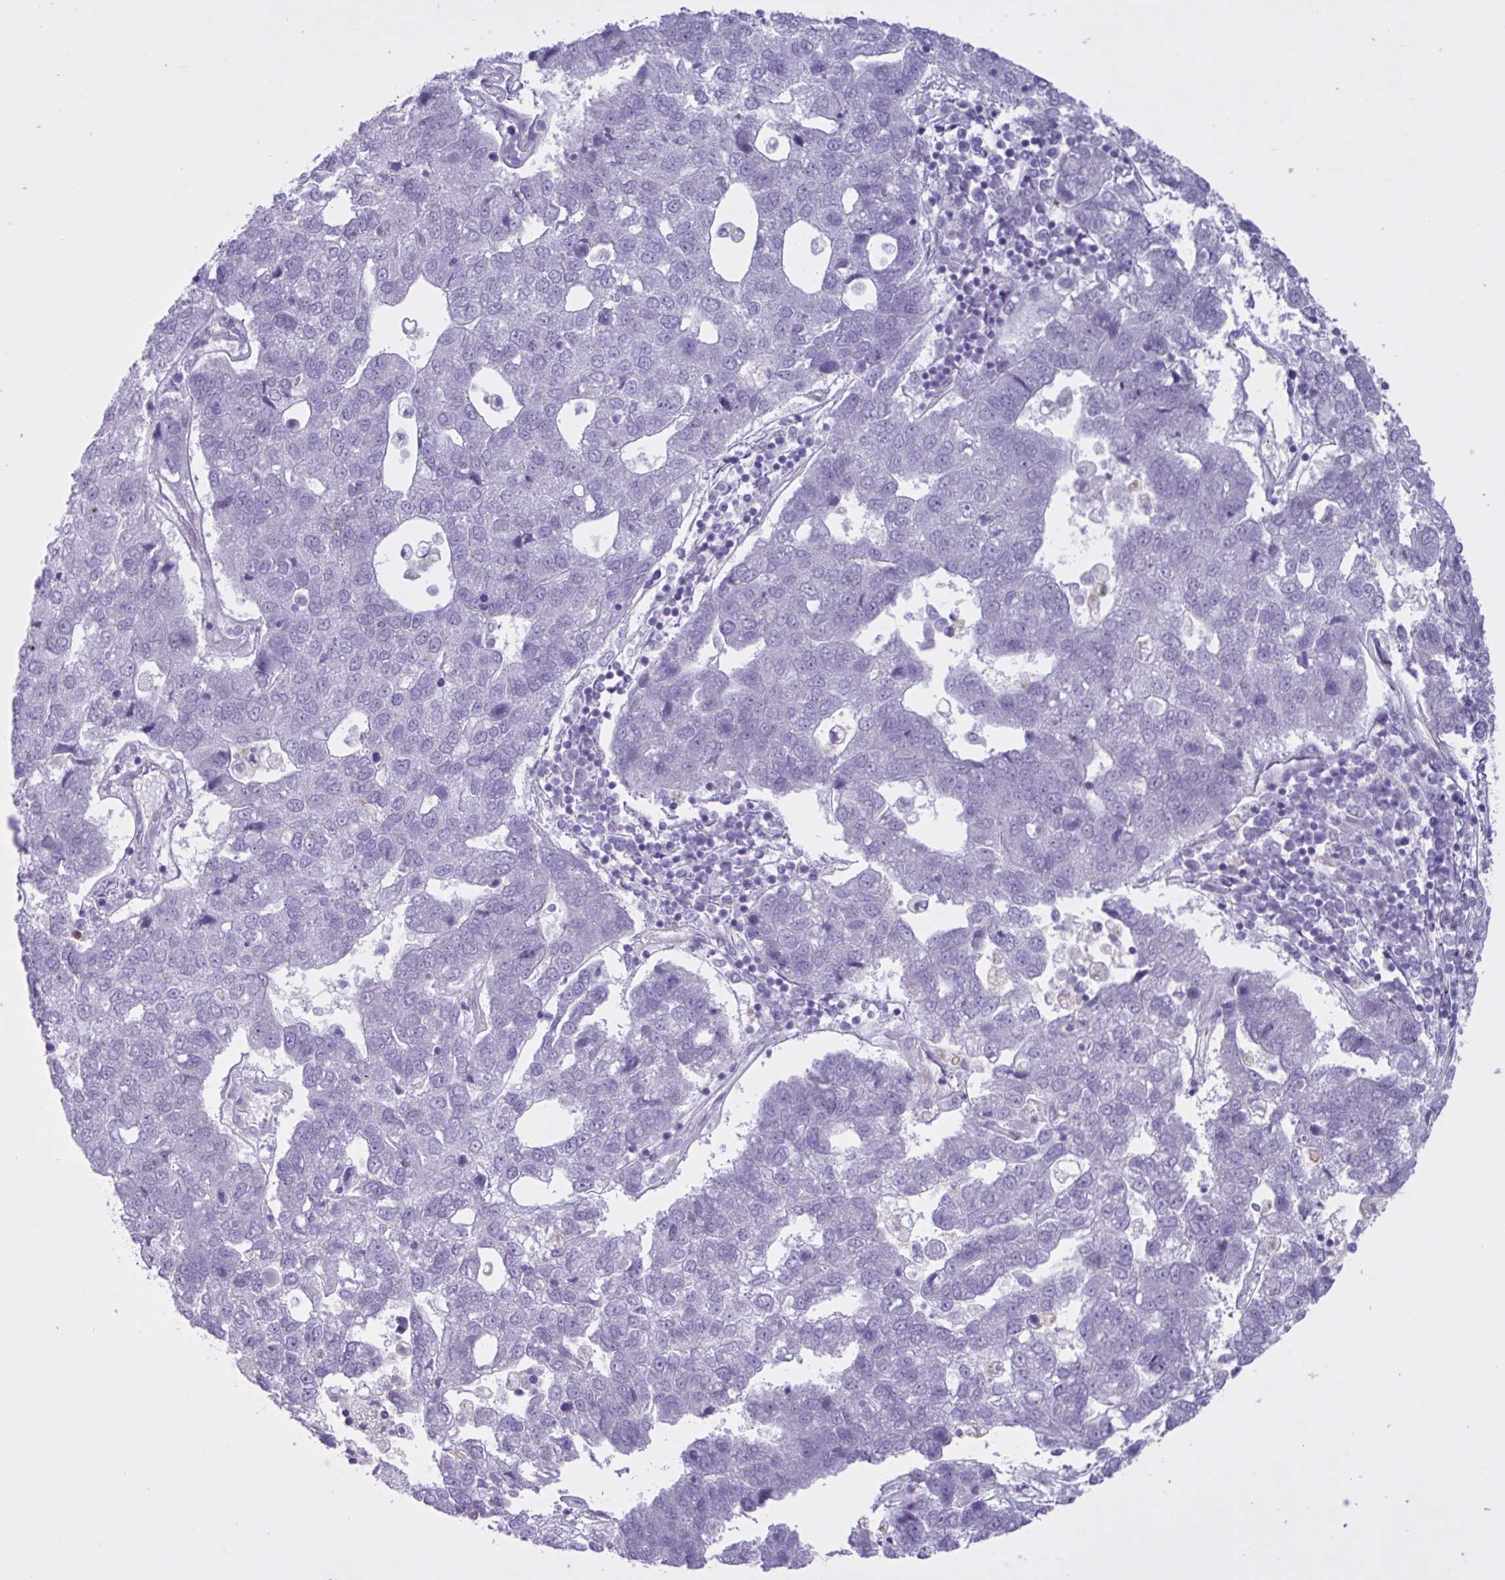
{"staining": {"intensity": "negative", "quantity": "none", "location": "none"}, "tissue": "pancreatic cancer", "cell_type": "Tumor cells", "image_type": "cancer", "snomed": [{"axis": "morphology", "description": "Adenocarcinoma, NOS"}, {"axis": "topography", "description": "Pancreas"}], "caption": "A histopathology image of human pancreatic cancer (adenocarcinoma) is negative for staining in tumor cells.", "gene": "TMEM86B", "patient": {"sex": "female", "age": 61}}